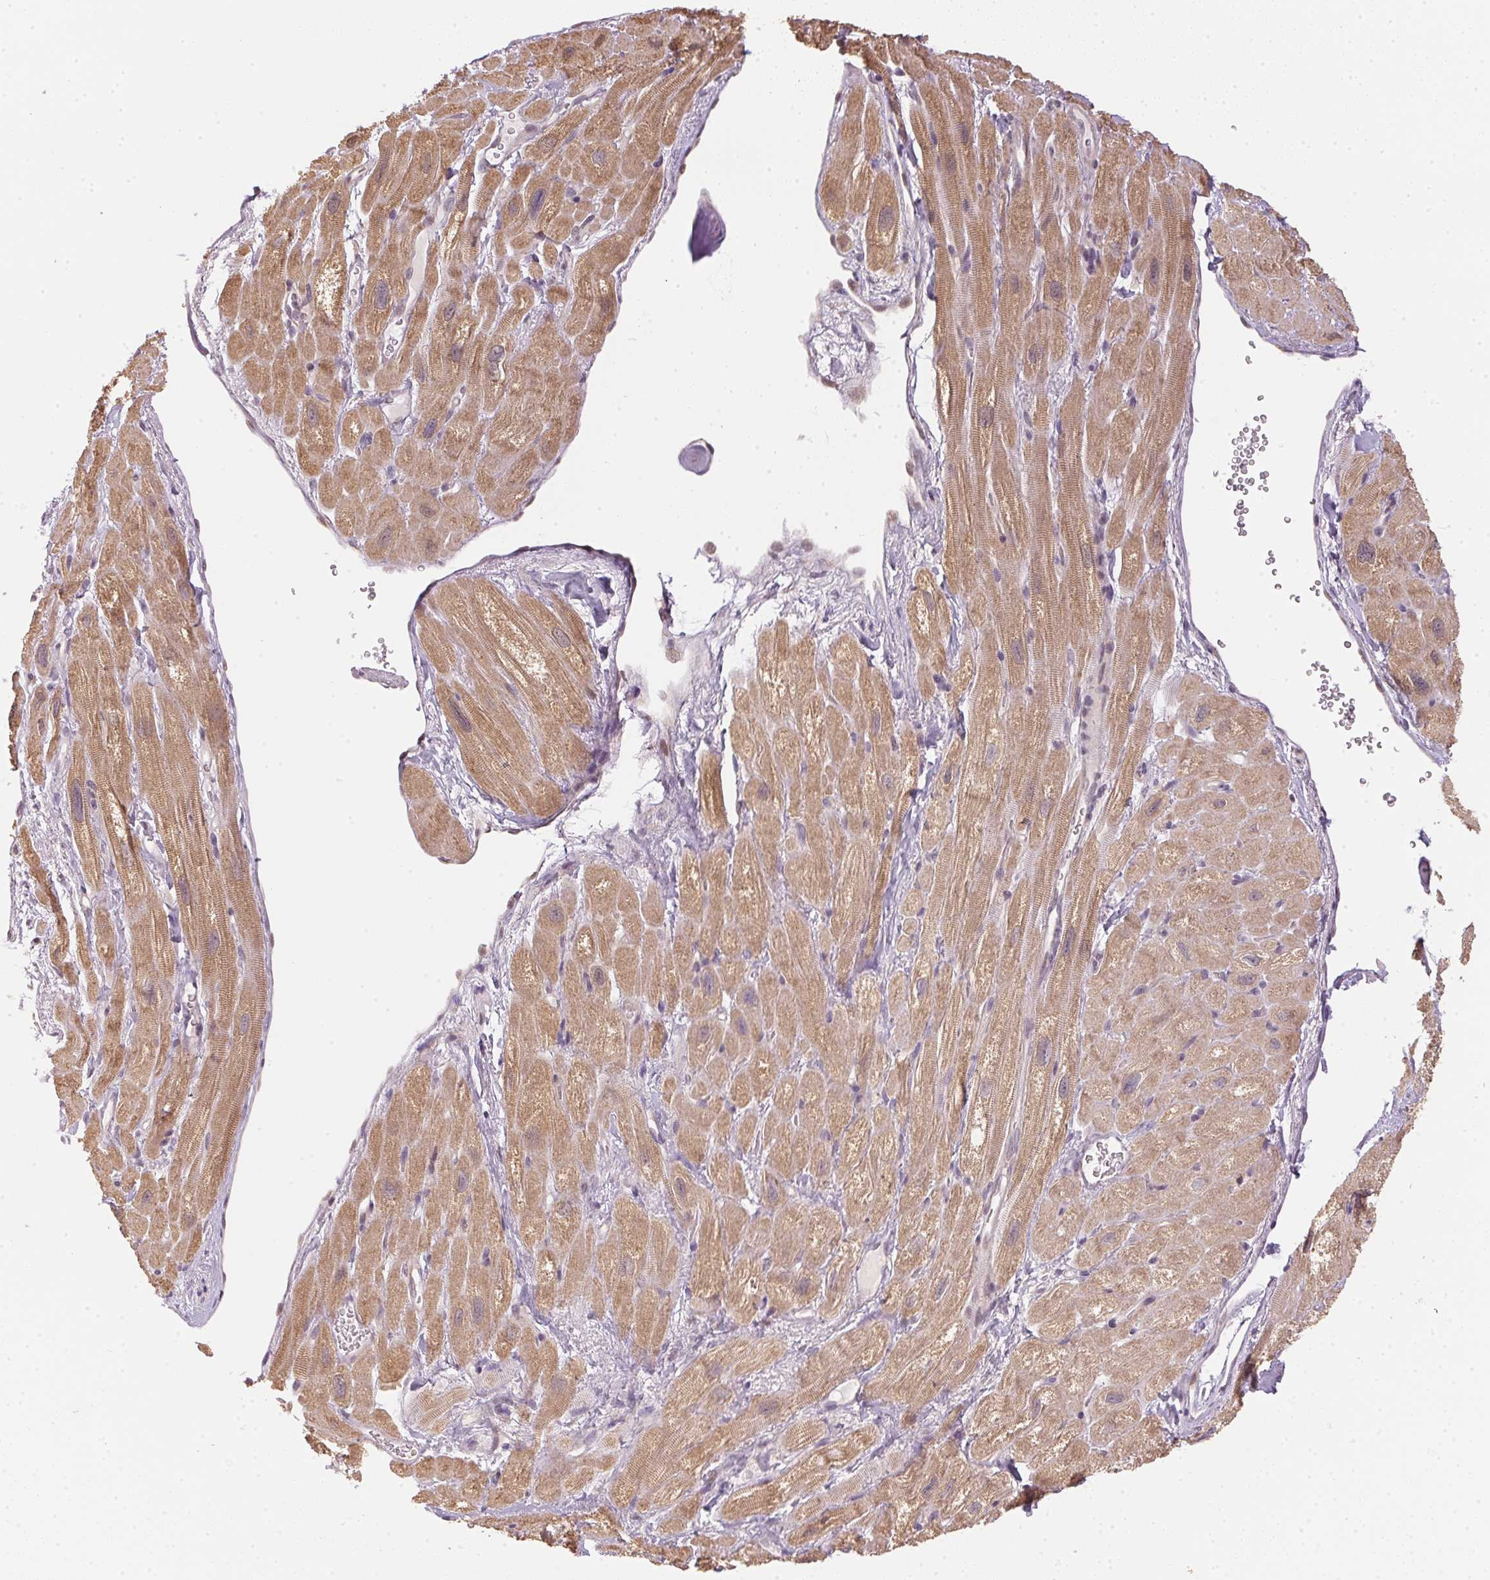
{"staining": {"intensity": "moderate", "quantity": ">75%", "location": "cytoplasmic/membranous"}, "tissue": "heart muscle", "cell_type": "Cardiomyocytes", "image_type": "normal", "snomed": [{"axis": "morphology", "description": "Normal tissue, NOS"}, {"axis": "topography", "description": "Heart"}], "caption": "Immunohistochemical staining of normal heart muscle displays medium levels of moderate cytoplasmic/membranous expression in approximately >75% of cardiomyocytes.", "gene": "SC5D", "patient": {"sex": "female", "age": 62}}